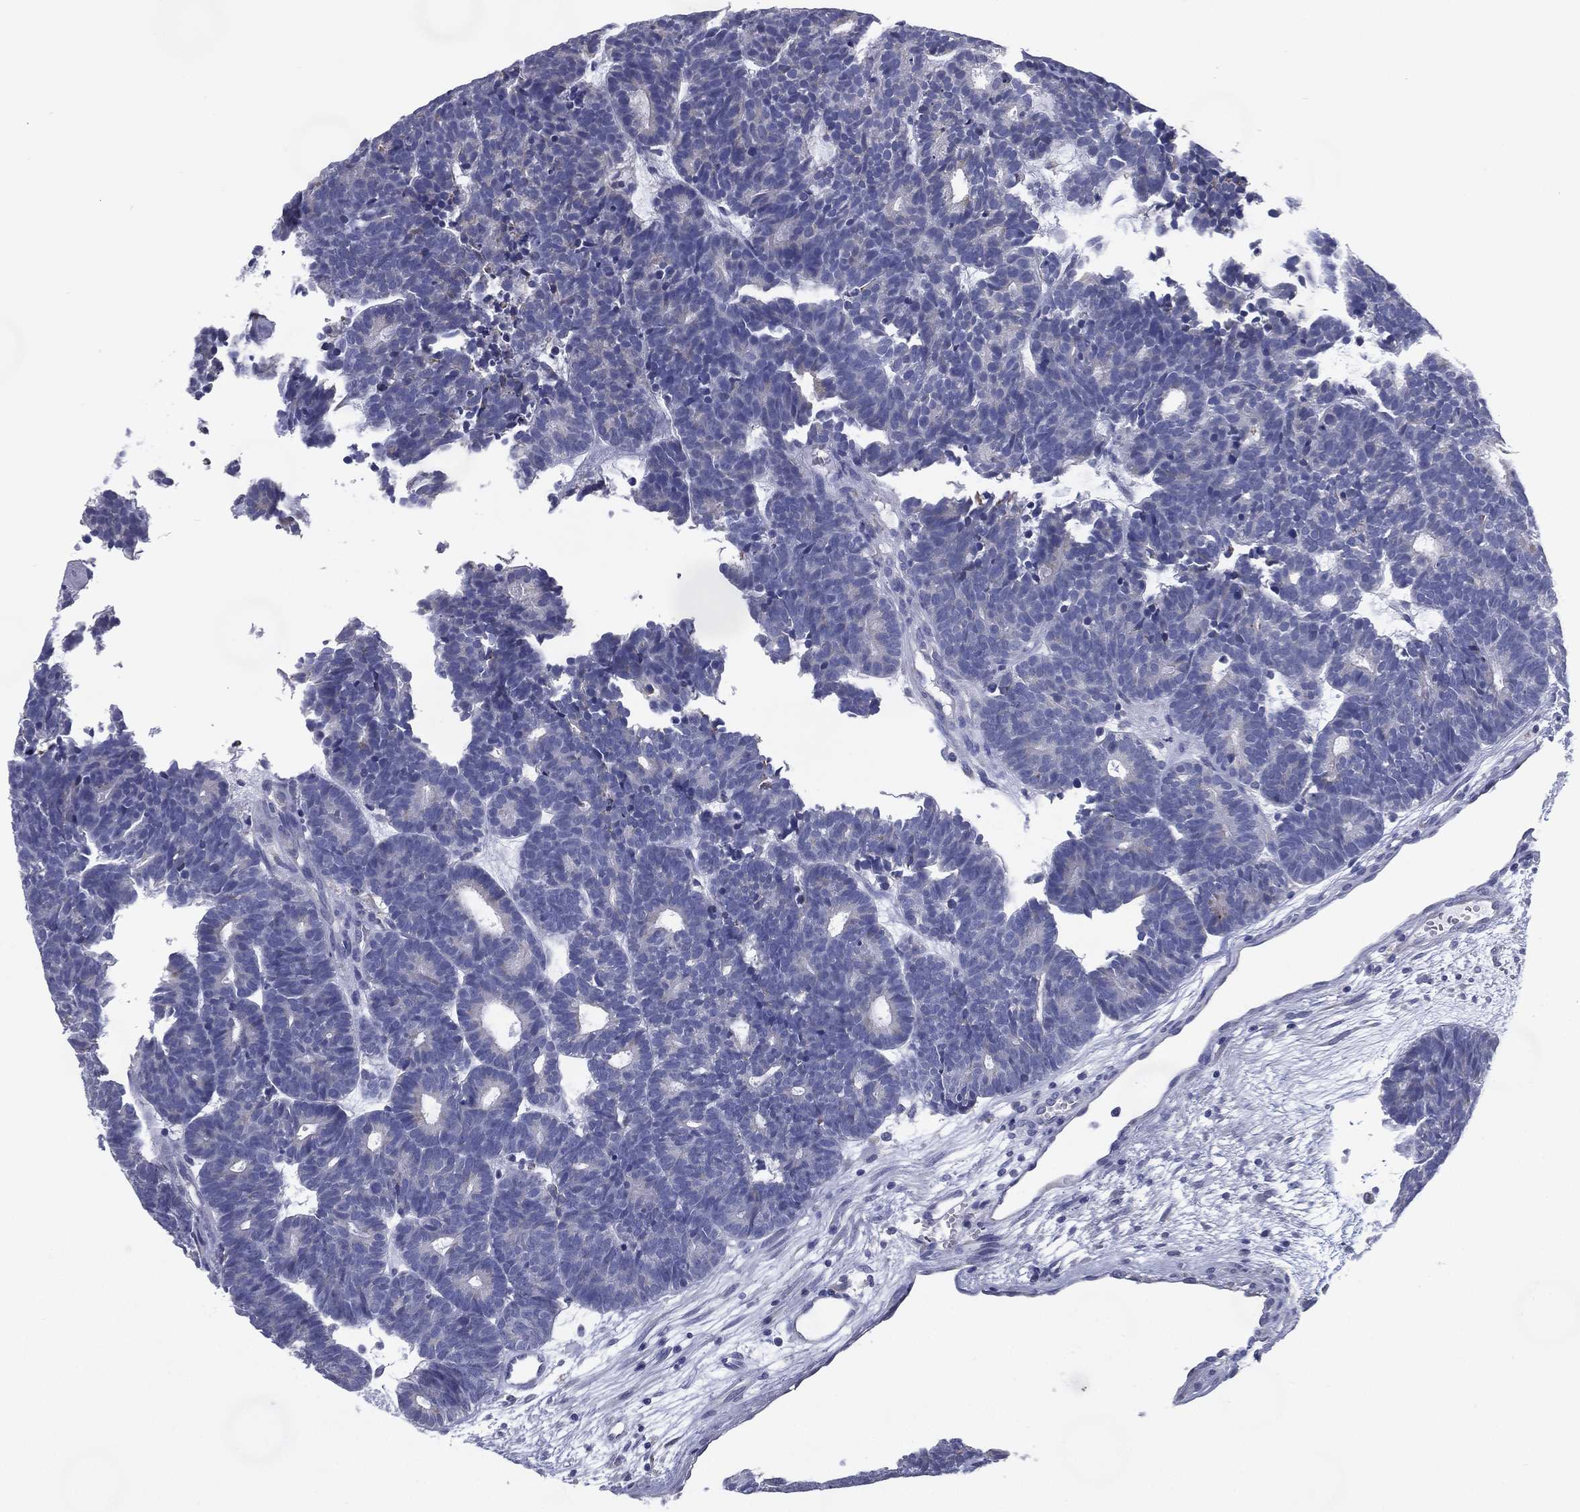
{"staining": {"intensity": "negative", "quantity": "none", "location": "none"}, "tissue": "head and neck cancer", "cell_type": "Tumor cells", "image_type": "cancer", "snomed": [{"axis": "morphology", "description": "Adenocarcinoma, NOS"}, {"axis": "topography", "description": "Head-Neck"}], "caption": "The image exhibits no significant staining in tumor cells of adenocarcinoma (head and neck).", "gene": "C19orf18", "patient": {"sex": "female", "age": 81}}